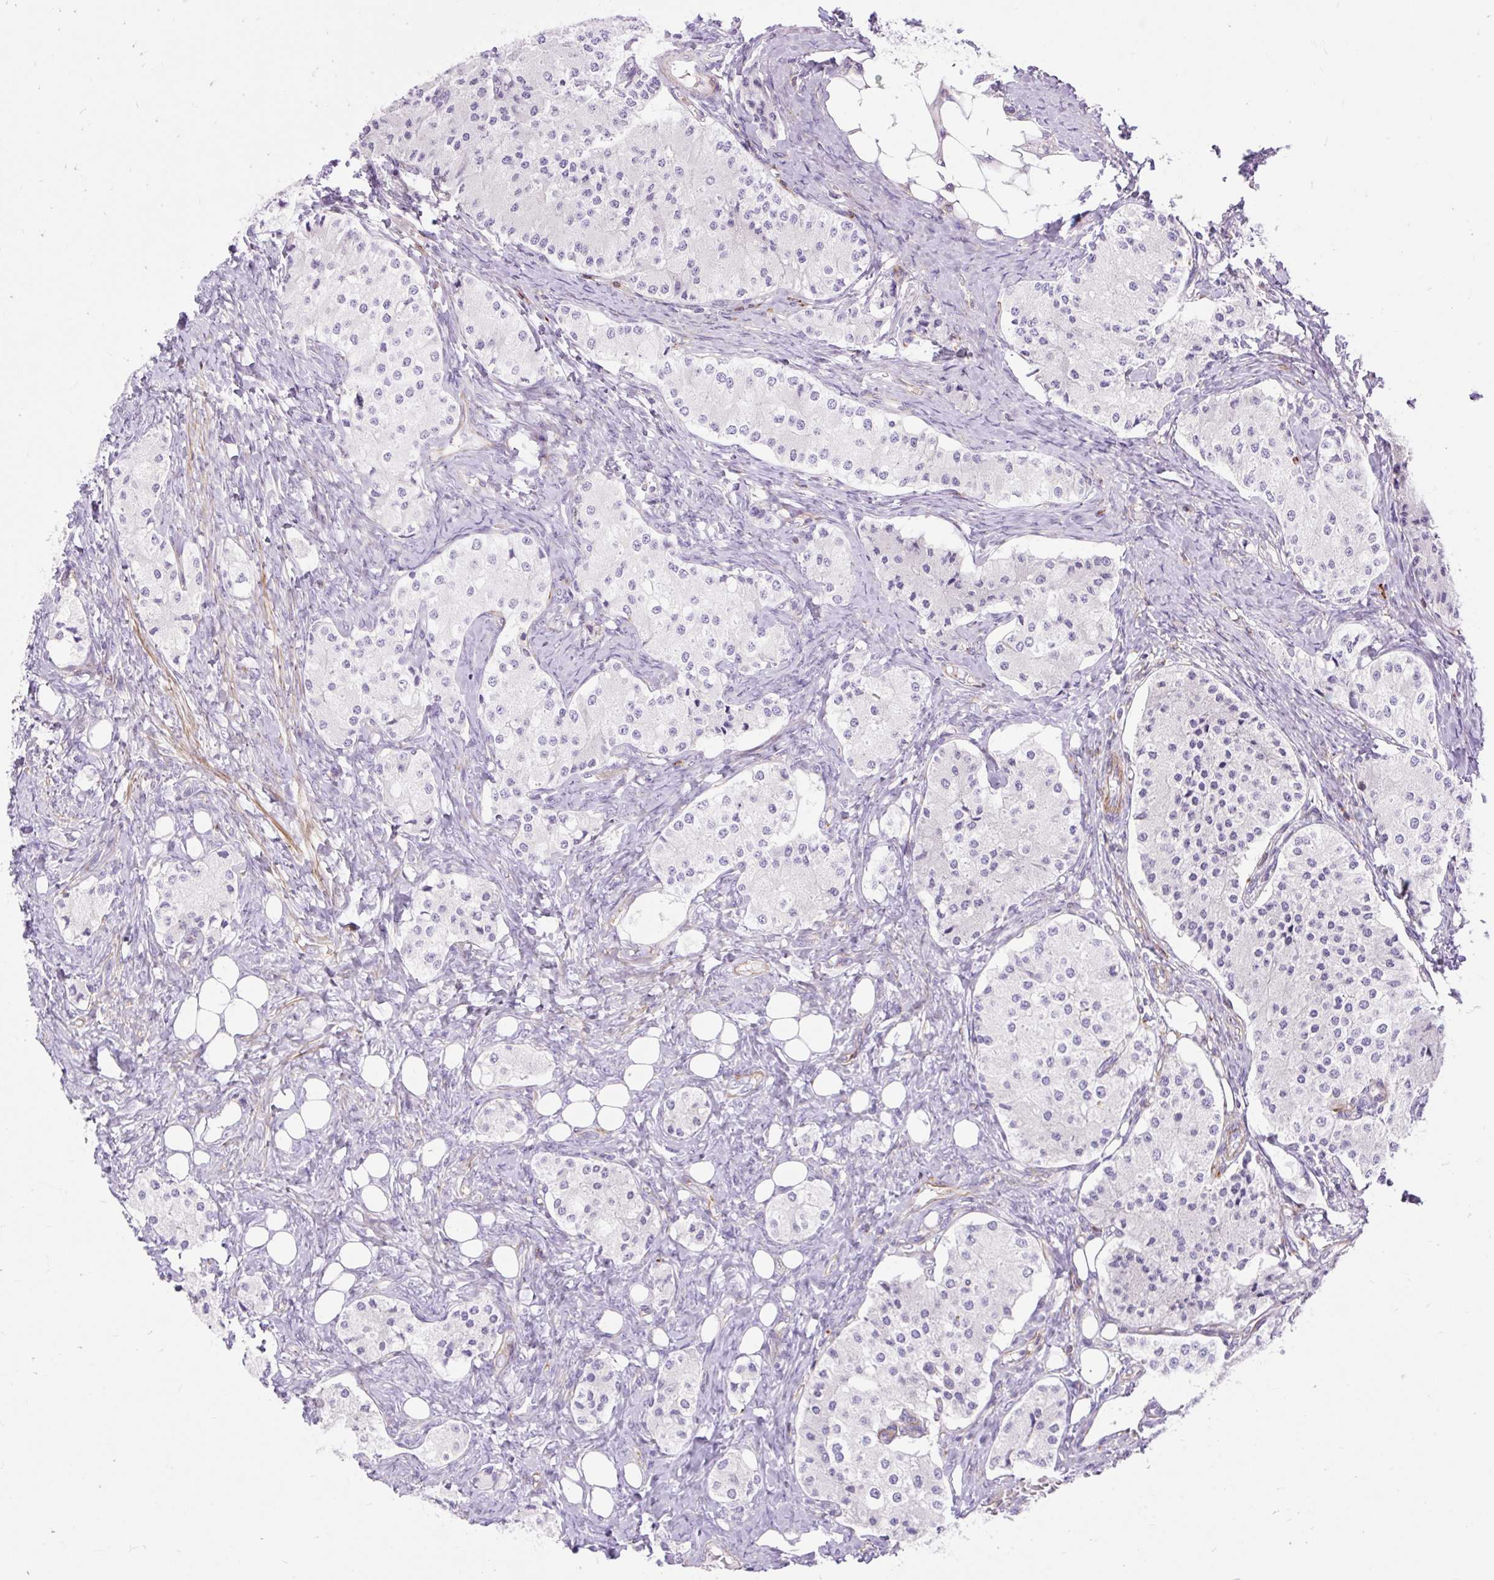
{"staining": {"intensity": "negative", "quantity": "none", "location": "none"}, "tissue": "carcinoid", "cell_type": "Tumor cells", "image_type": "cancer", "snomed": [{"axis": "morphology", "description": "Carcinoid, malignant, NOS"}, {"axis": "topography", "description": "Colon"}], "caption": "This is a histopathology image of IHC staining of carcinoid (malignant), which shows no positivity in tumor cells.", "gene": "CORO7-PAM16", "patient": {"sex": "female", "age": 52}}